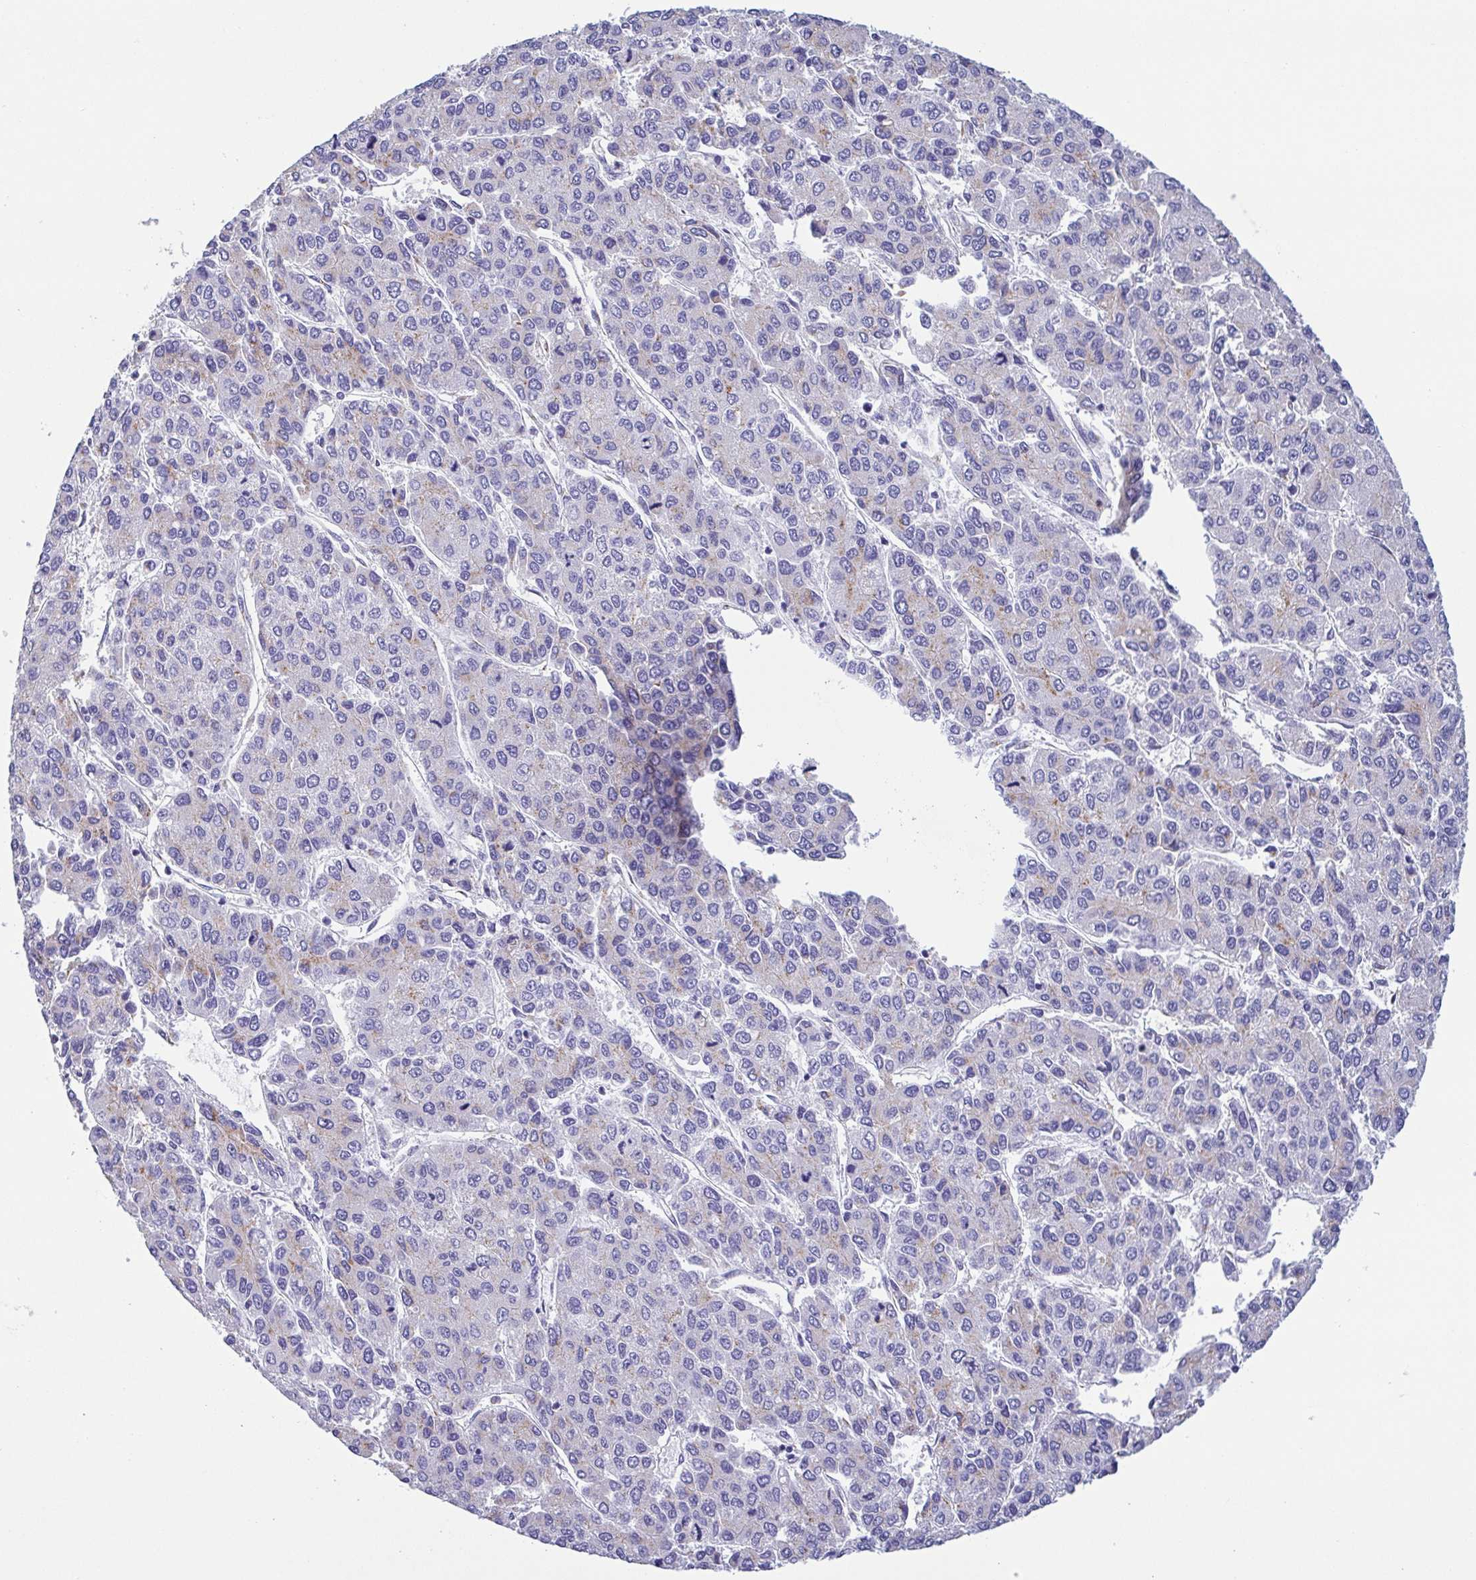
{"staining": {"intensity": "negative", "quantity": "none", "location": "none"}, "tissue": "liver cancer", "cell_type": "Tumor cells", "image_type": "cancer", "snomed": [{"axis": "morphology", "description": "Carcinoma, Hepatocellular, NOS"}, {"axis": "topography", "description": "Liver"}], "caption": "Immunohistochemistry (IHC) photomicrograph of liver hepatocellular carcinoma stained for a protein (brown), which demonstrates no positivity in tumor cells. (DAB (3,3'-diaminobenzidine) immunohistochemistry (IHC) with hematoxylin counter stain).", "gene": "SULT1B1", "patient": {"sex": "female", "age": 66}}